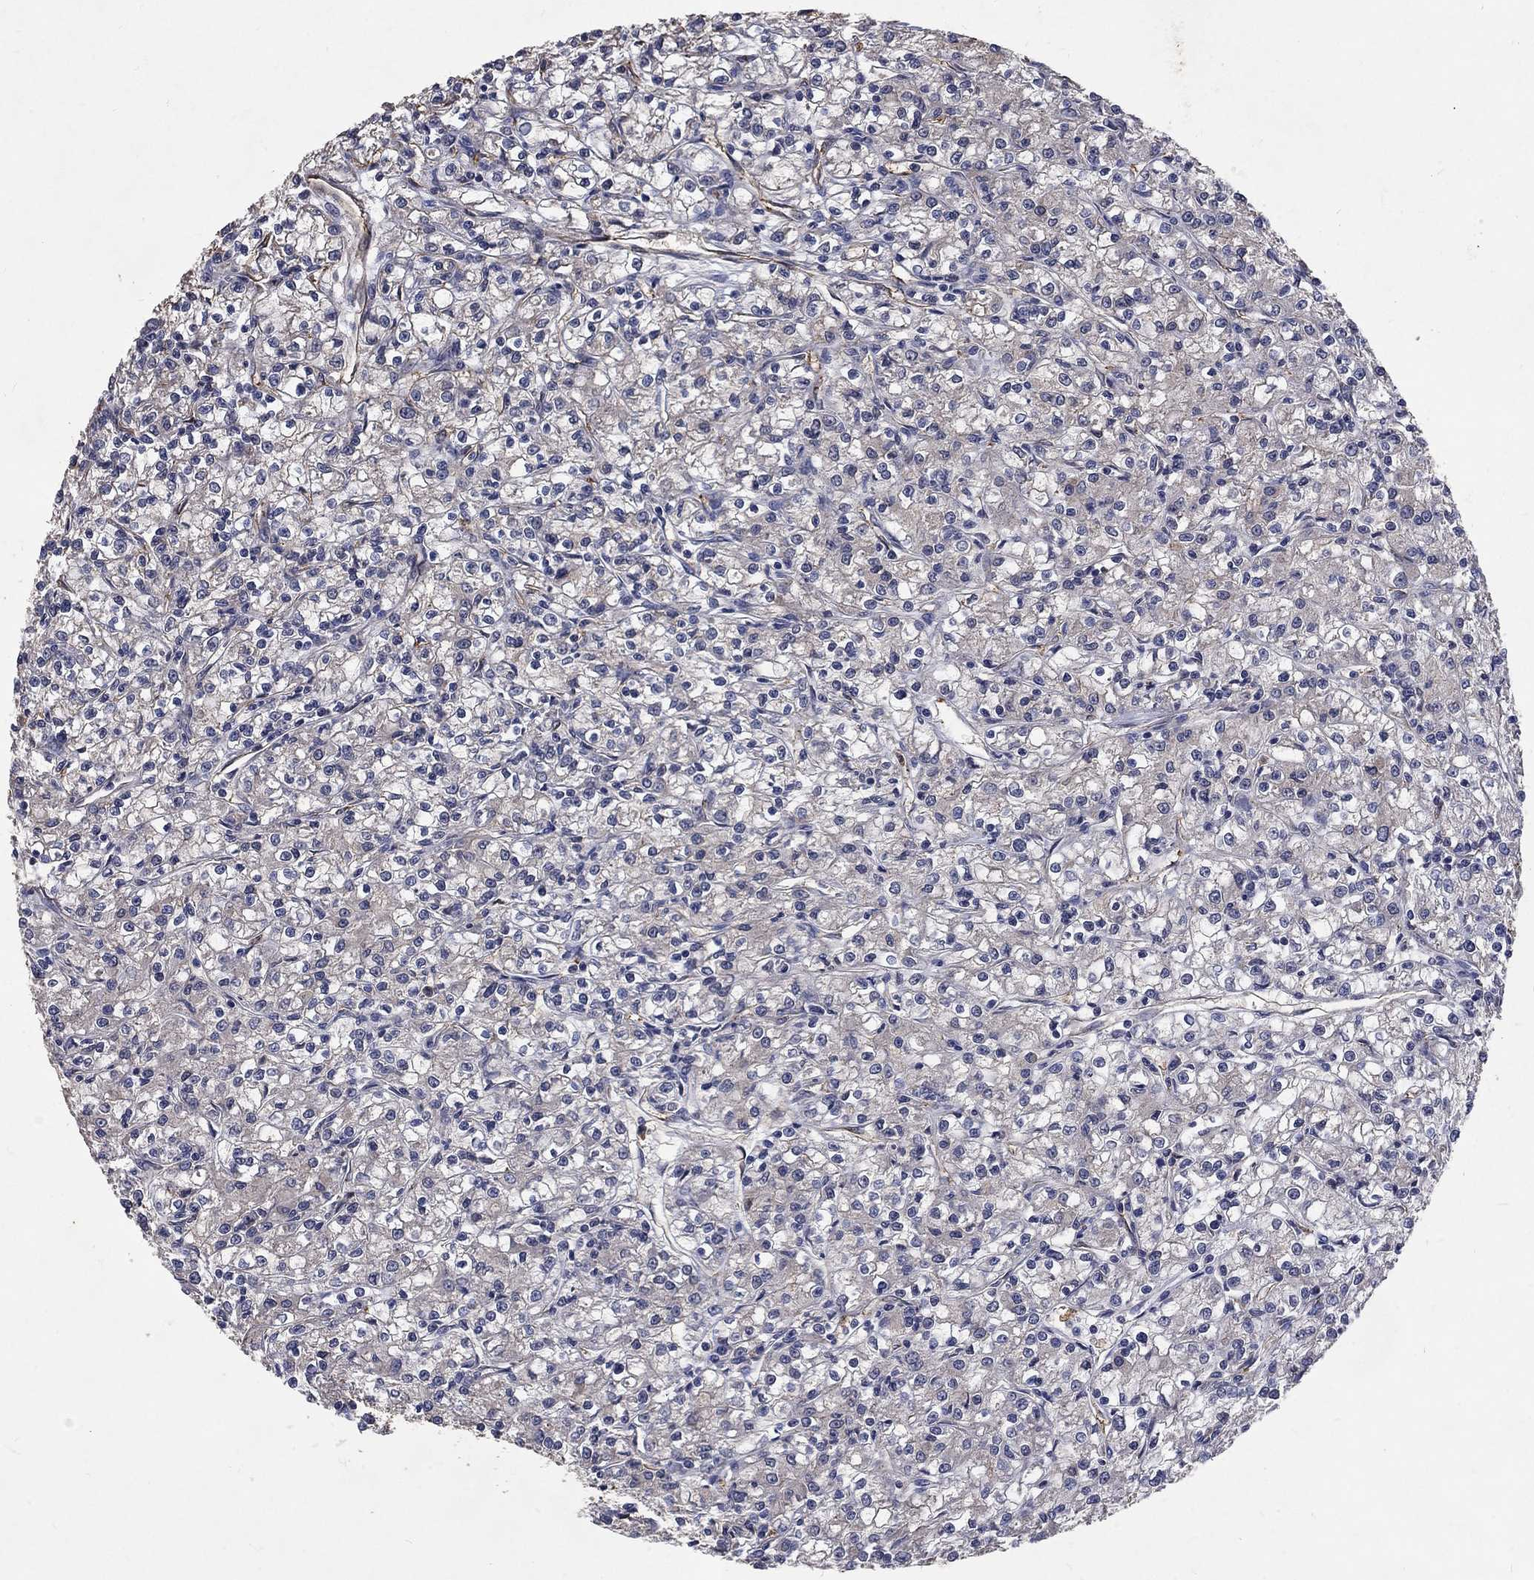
{"staining": {"intensity": "negative", "quantity": "none", "location": "none"}, "tissue": "renal cancer", "cell_type": "Tumor cells", "image_type": "cancer", "snomed": [{"axis": "morphology", "description": "Adenocarcinoma, NOS"}, {"axis": "topography", "description": "Kidney"}], "caption": "High power microscopy micrograph of an immunohistochemistry (IHC) histopathology image of renal adenocarcinoma, revealing no significant positivity in tumor cells.", "gene": "CHST5", "patient": {"sex": "female", "age": 59}}